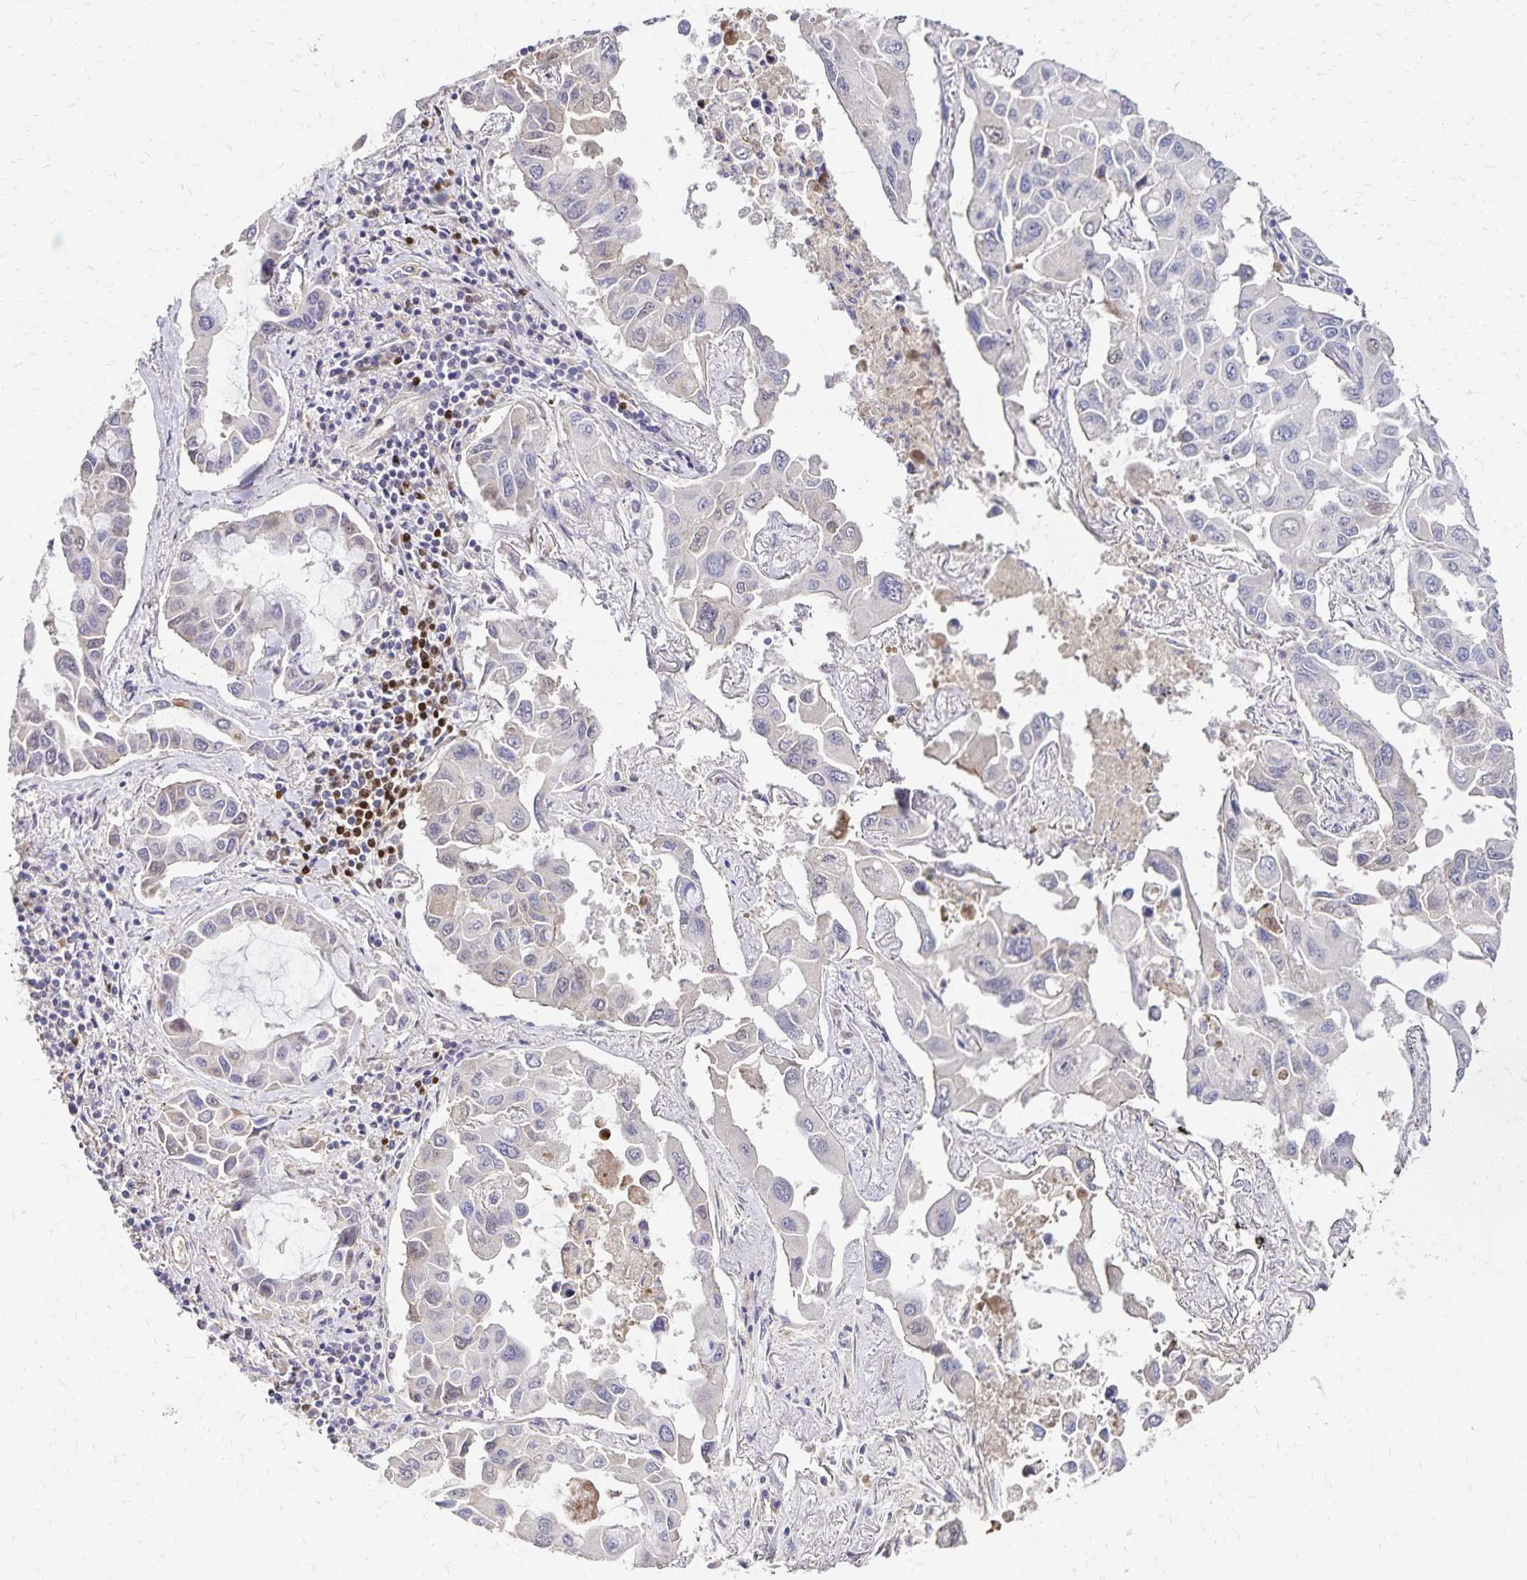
{"staining": {"intensity": "negative", "quantity": "none", "location": "none"}, "tissue": "lung cancer", "cell_type": "Tumor cells", "image_type": "cancer", "snomed": [{"axis": "morphology", "description": "Adenocarcinoma, NOS"}, {"axis": "topography", "description": "Lung"}], "caption": "Tumor cells are negative for brown protein staining in lung cancer.", "gene": "PAX5", "patient": {"sex": "male", "age": 64}}